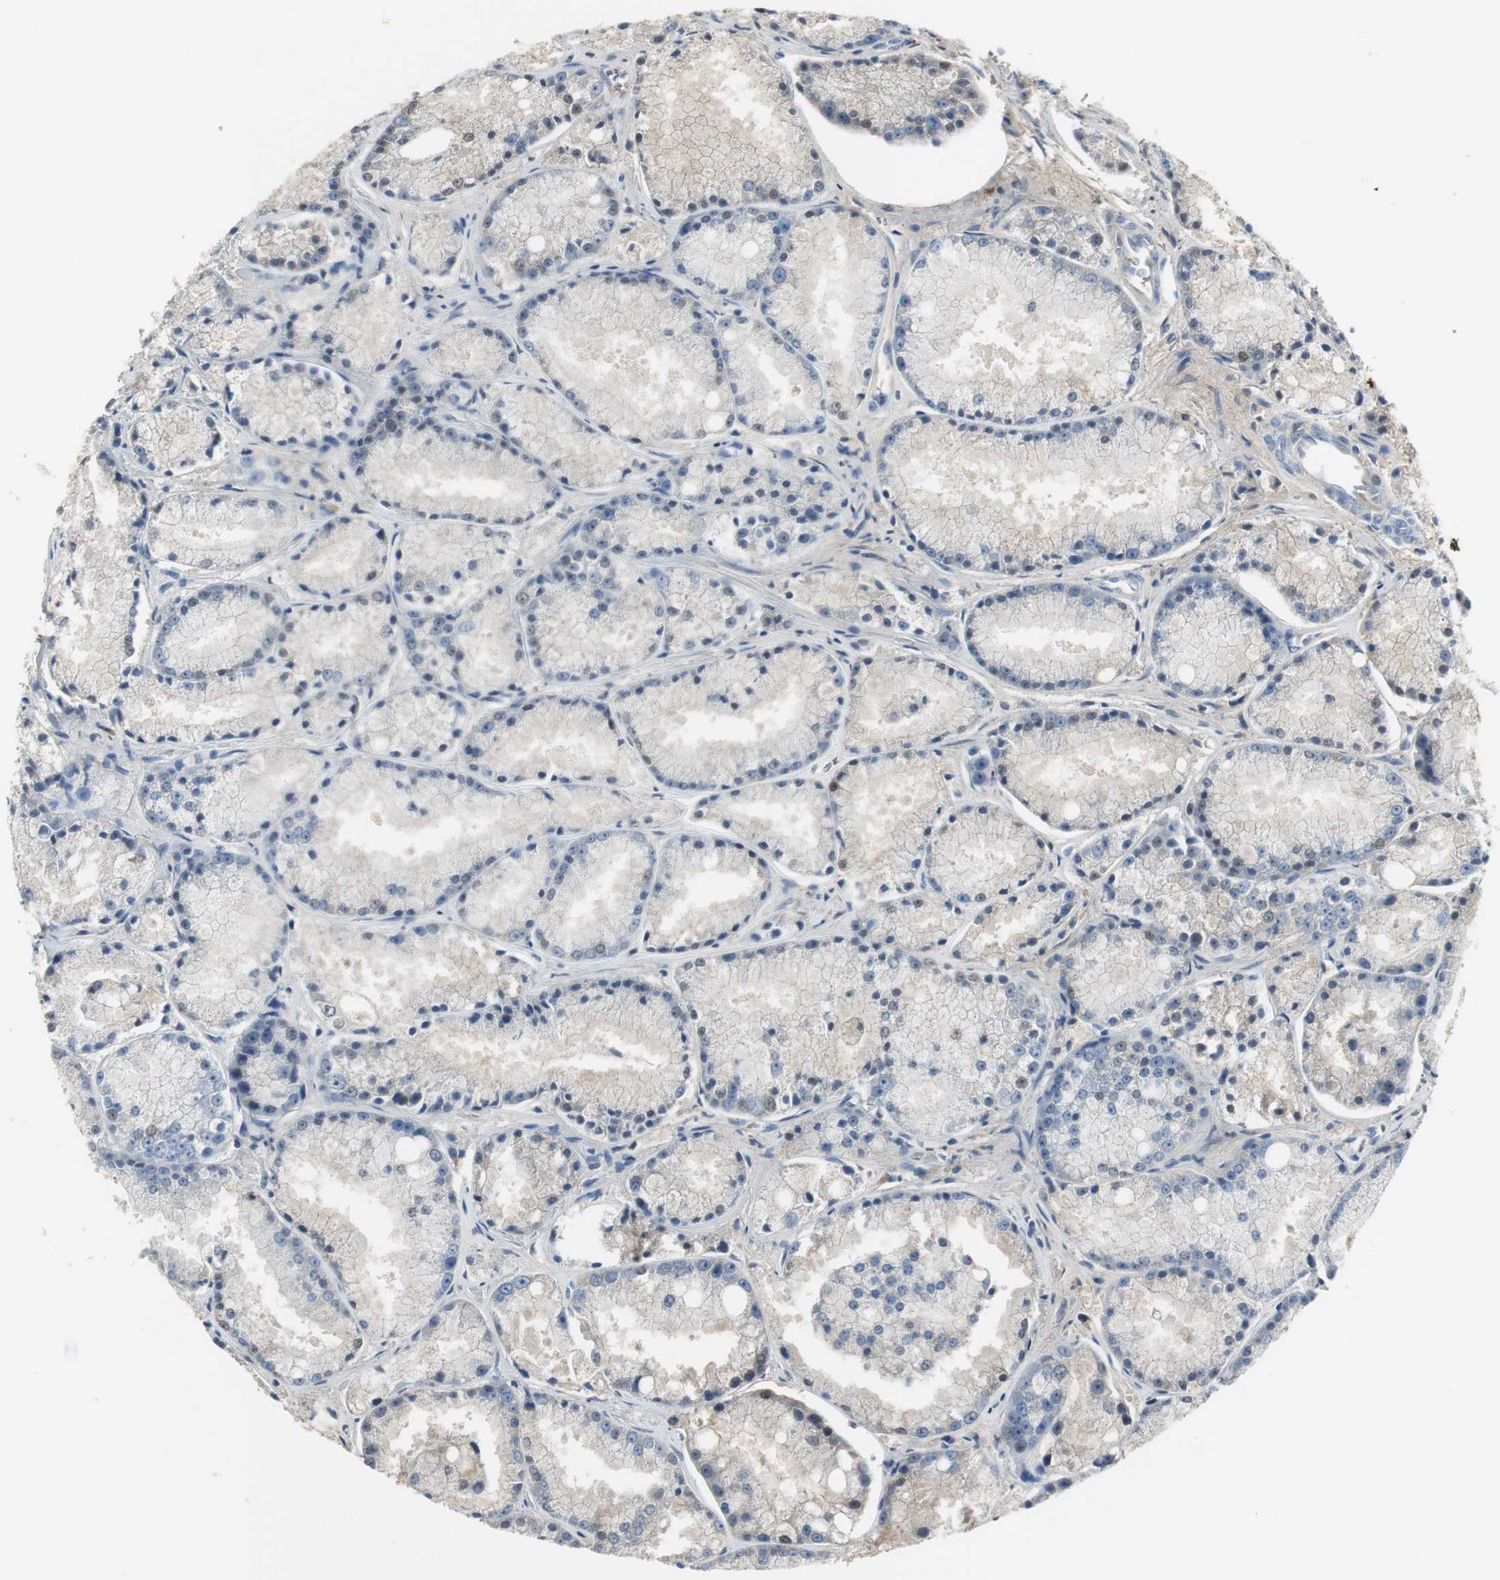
{"staining": {"intensity": "negative", "quantity": "none", "location": "none"}, "tissue": "prostate cancer", "cell_type": "Tumor cells", "image_type": "cancer", "snomed": [{"axis": "morphology", "description": "Adenocarcinoma, Low grade"}, {"axis": "topography", "description": "Prostate"}], "caption": "Image shows no significant protein positivity in tumor cells of prostate cancer. (DAB (3,3'-diaminobenzidine) immunohistochemistry visualized using brightfield microscopy, high magnification).", "gene": "IGHA1", "patient": {"sex": "male", "age": 64}}